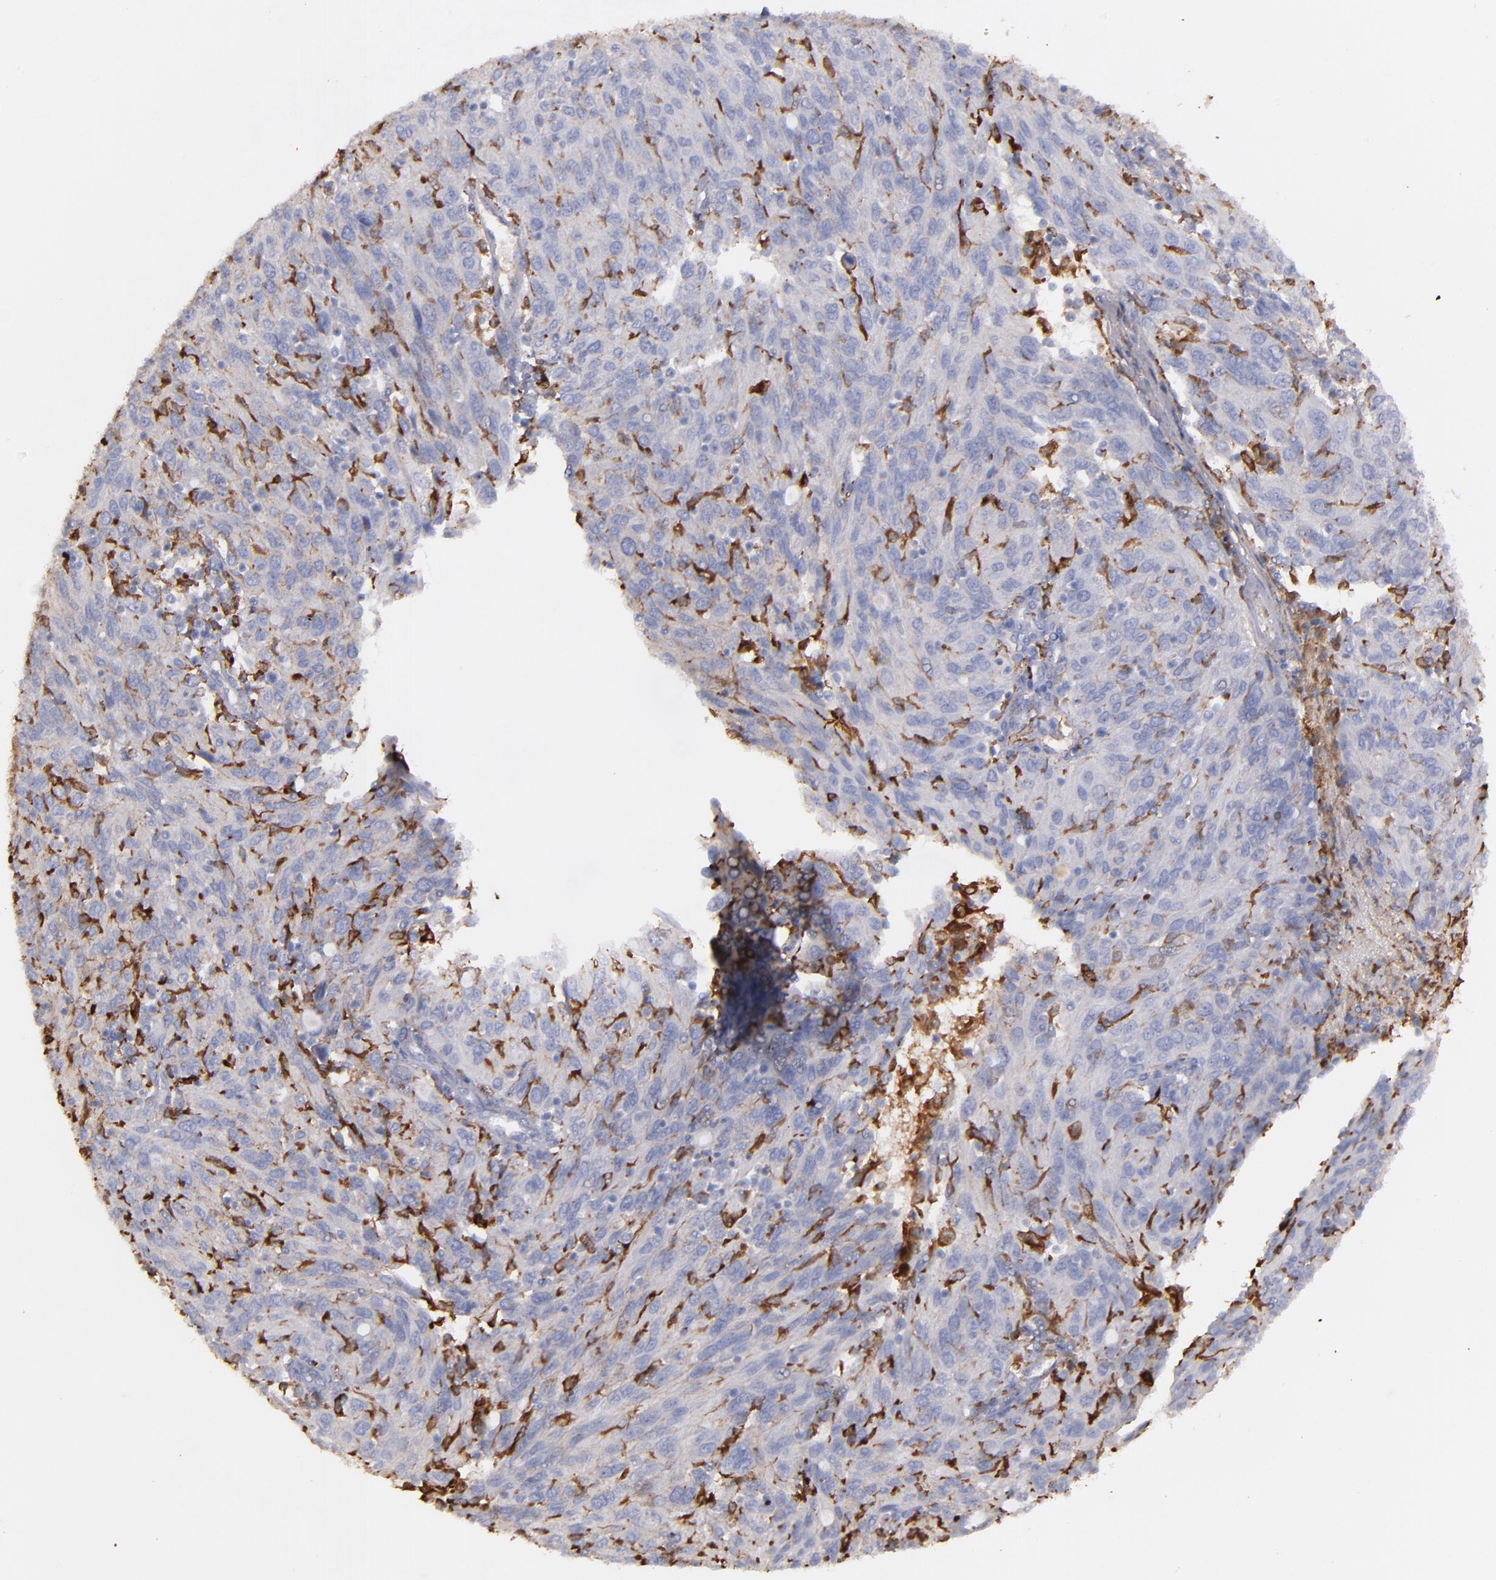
{"staining": {"intensity": "moderate", "quantity": "<25%", "location": "cytoplasmic/membranous"}, "tissue": "ovarian cancer", "cell_type": "Tumor cells", "image_type": "cancer", "snomed": [{"axis": "morphology", "description": "Carcinoma, endometroid"}, {"axis": "topography", "description": "Ovary"}], "caption": "High-magnification brightfield microscopy of ovarian cancer stained with DAB (brown) and counterstained with hematoxylin (blue). tumor cells exhibit moderate cytoplasmic/membranous positivity is identified in approximately<25% of cells.", "gene": "C1QA", "patient": {"sex": "female", "age": 50}}